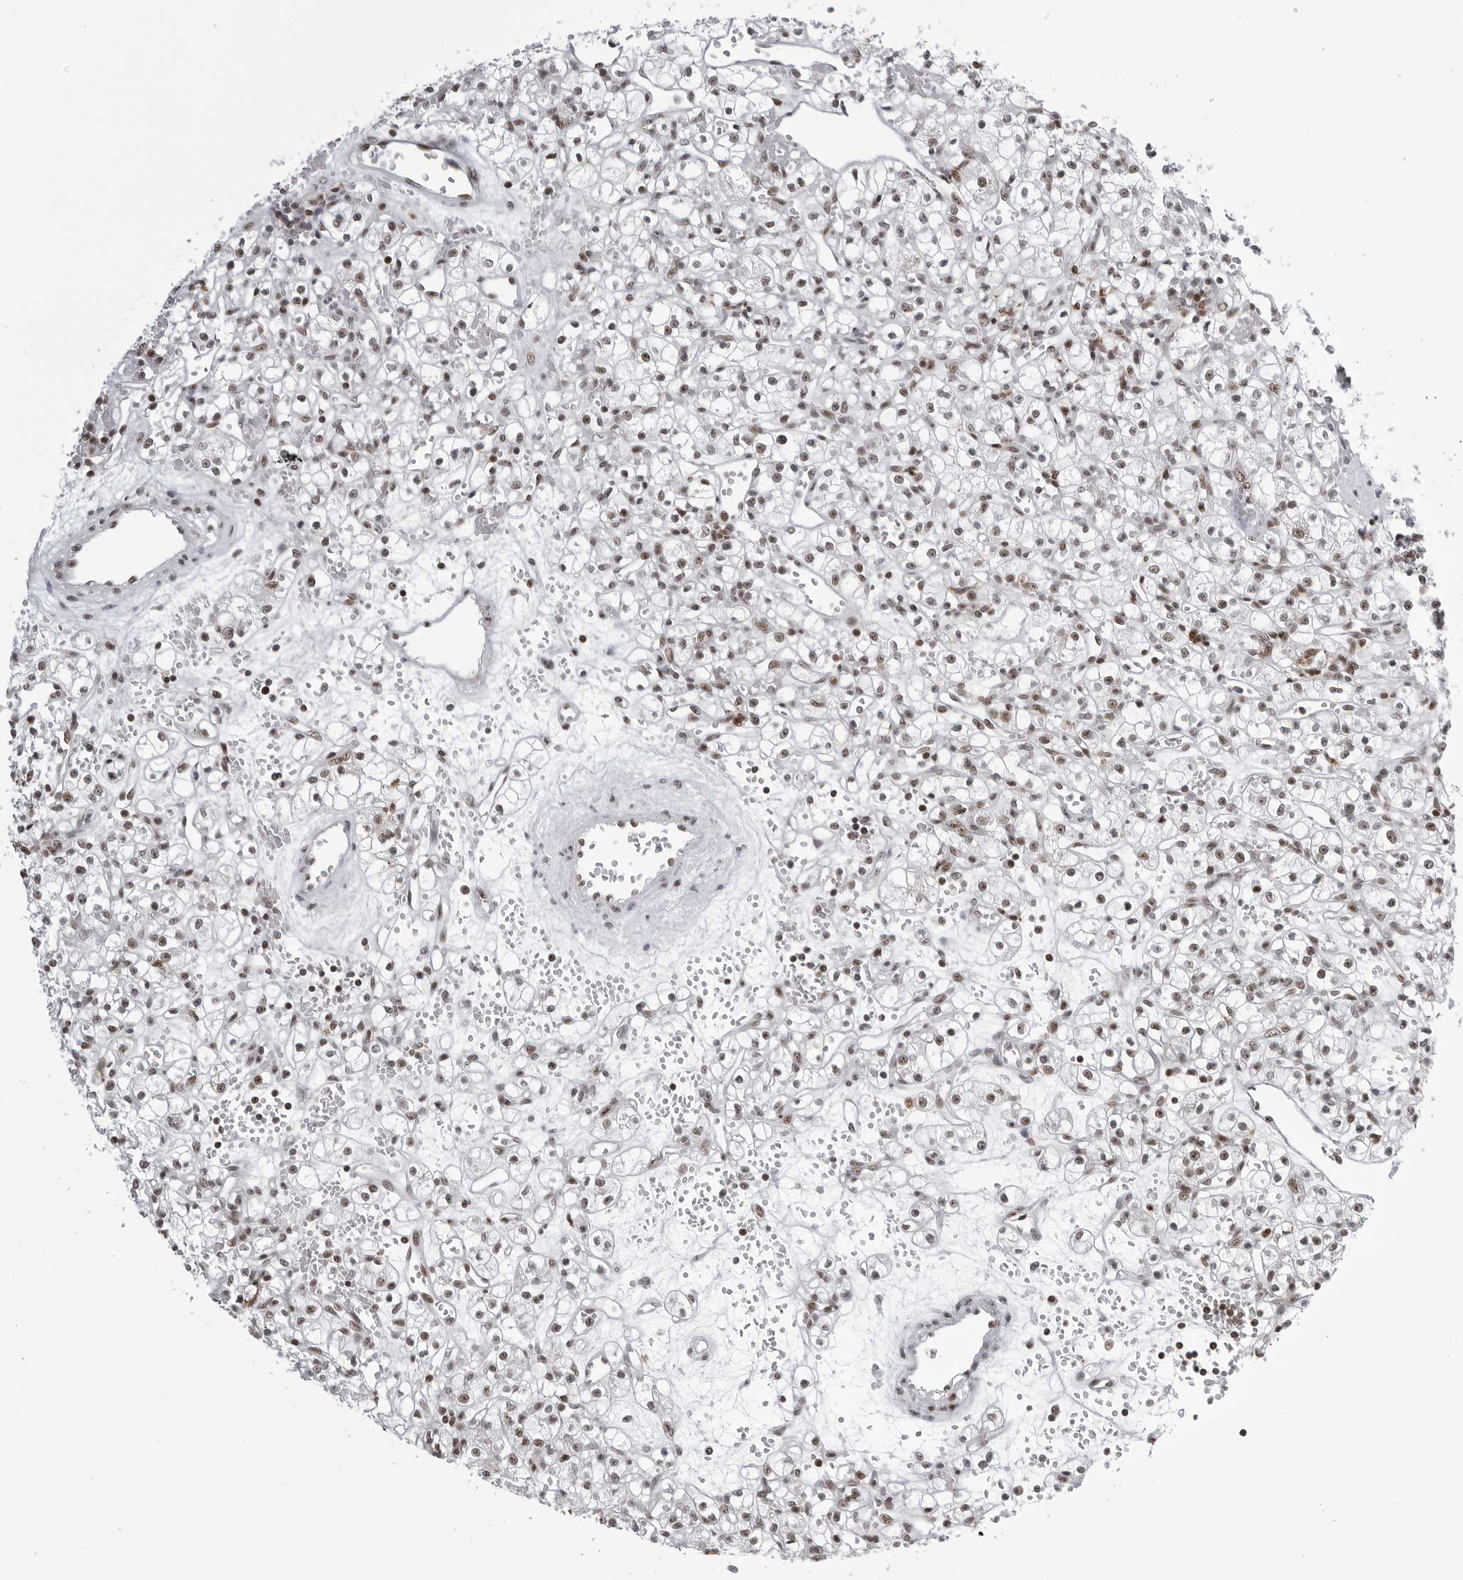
{"staining": {"intensity": "weak", "quantity": "25%-75%", "location": "nuclear"}, "tissue": "renal cancer", "cell_type": "Tumor cells", "image_type": "cancer", "snomed": [{"axis": "morphology", "description": "Adenocarcinoma, NOS"}, {"axis": "topography", "description": "Kidney"}], "caption": "Protein staining displays weak nuclear positivity in about 25%-75% of tumor cells in adenocarcinoma (renal). The protein is shown in brown color, while the nuclei are stained blue.", "gene": "WRAP53", "patient": {"sex": "female", "age": 59}}